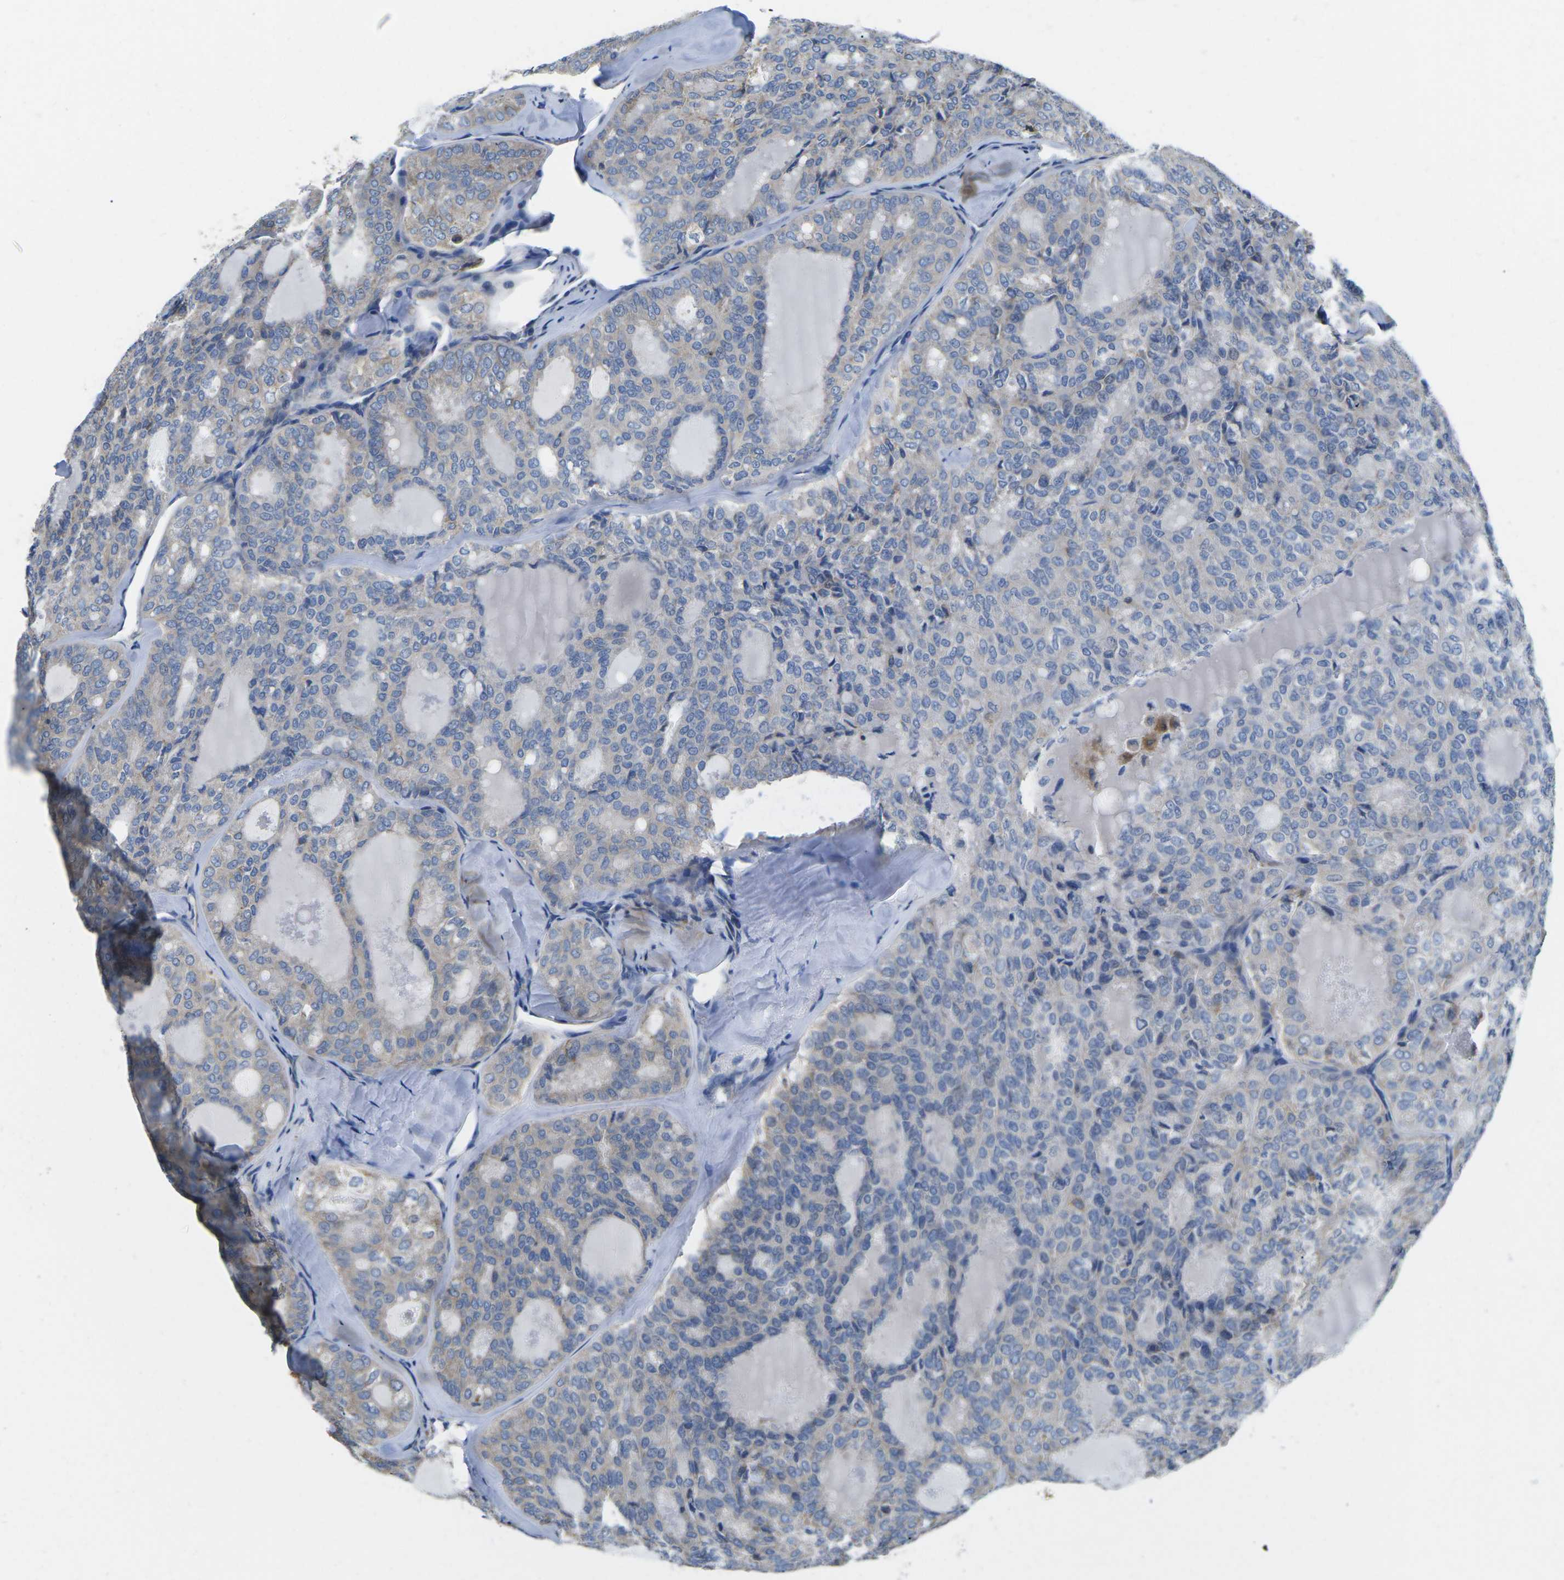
{"staining": {"intensity": "weak", "quantity": "25%-75%", "location": "cytoplasmic/membranous"}, "tissue": "thyroid cancer", "cell_type": "Tumor cells", "image_type": "cancer", "snomed": [{"axis": "morphology", "description": "Follicular adenoma carcinoma, NOS"}, {"axis": "topography", "description": "Thyroid gland"}], "caption": "This image reveals IHC staining of follicular adenoma carcinoma (thyroid), with low weak cytoplasmic/membranous positivity in about 25%-75% of tumor cells.", "gene": "TMEFF2", "patient": {"sex": "male", "age": 75}}